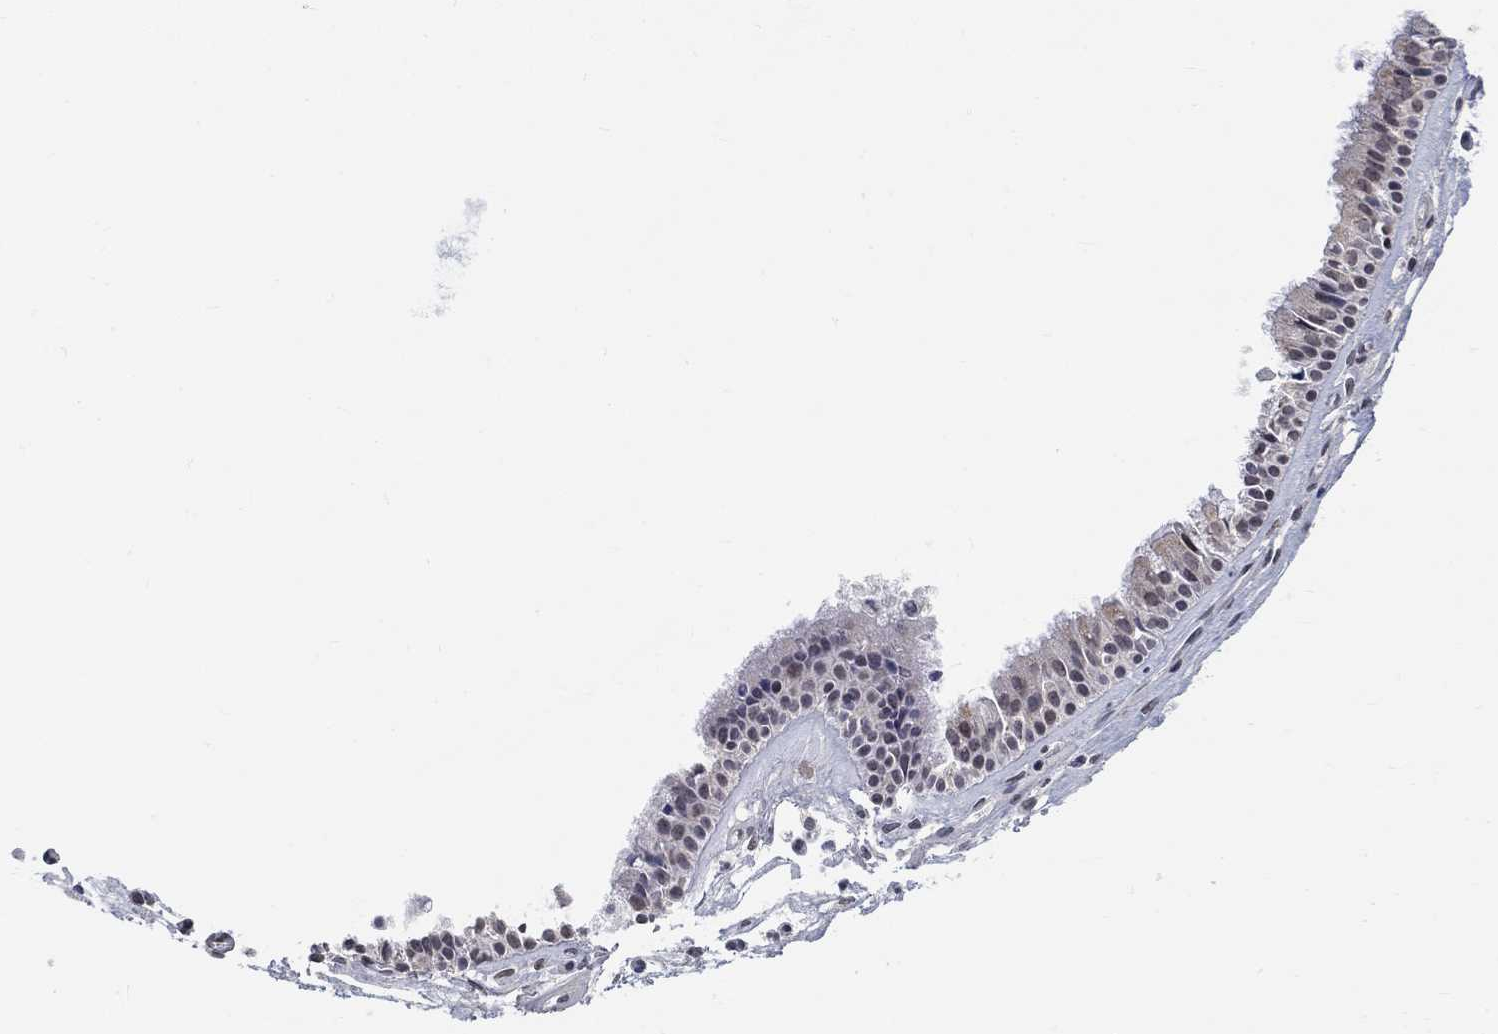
{"staining": {"intensity": "negative", "quantity": "none", "location": "none"}, "tissue": "nasopharynx", "cell_type": "Respiratory epithelial cells", "image_type": "normal", "snomed": [{"axis": "morphology", "description": "Normal tissue, NOS"}, {"axis": "topography", "description": "Nasopharynx"}], "caption": "This is an immunohistochemistry (IHC) photomicrograph of normal human nasopharynx. There is no positivity in respiratory epithelial cells.", "gene": "KLF12", "patient": {"sex": "female", "age": 47}}